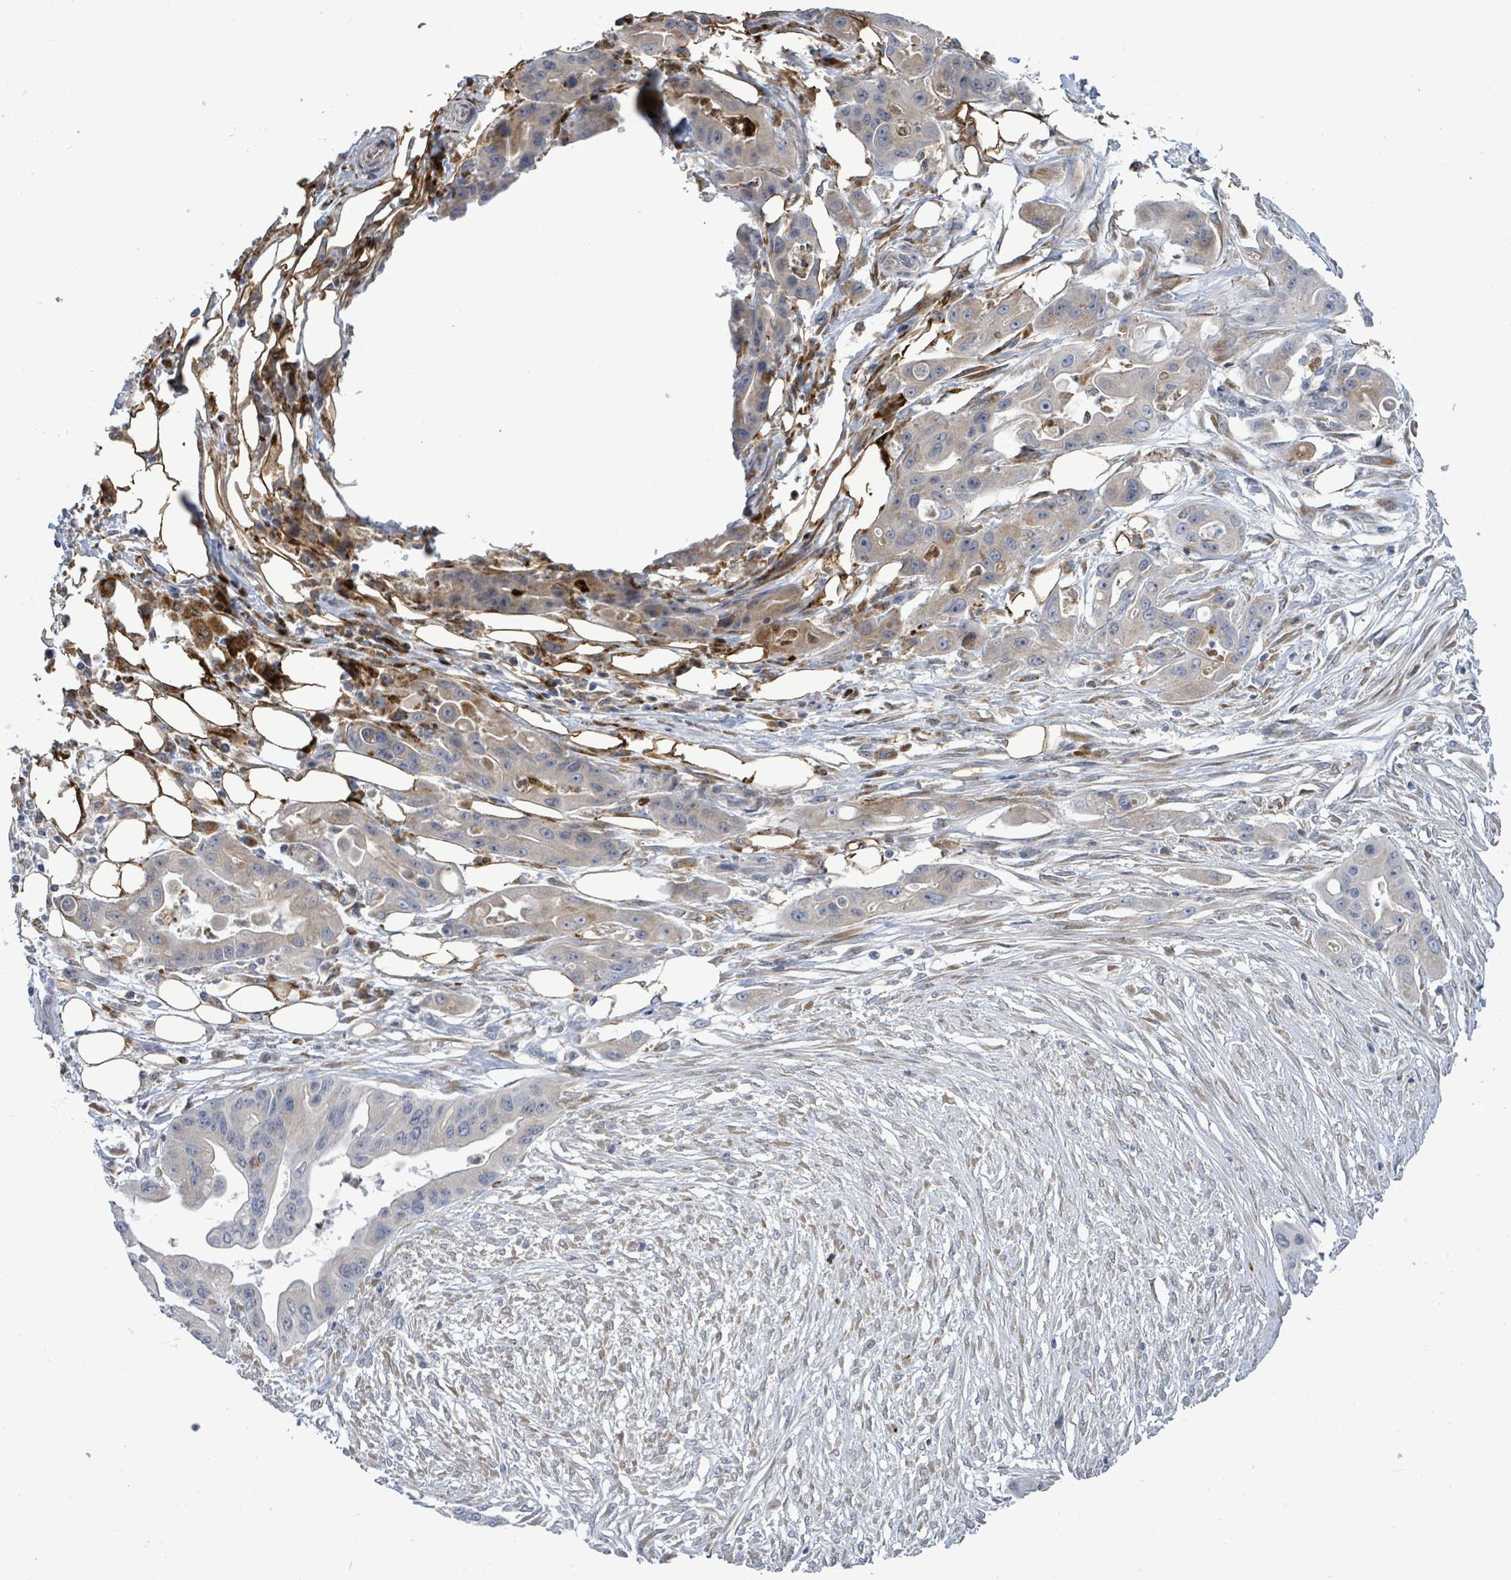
{"staining": {"intensity": "weak", "quantity": "25%-75%", "location": "cytoplasmic/membranous"}, "tissue": "ovarian cancer", "cell_type": "Tumor cells", "image_type": "cancer", "snomed": [{"axis": "morphology", "description": "Cystadenocarcinoma, mucinous, NOS"}, {"axis": "topography", "description": "Ovary"}], "caption": "Ovarian cancer stained for a protein (brown) reveals weak cytoplasmic/membranous positive expression in about 25%-75% of tumor cells.", "gene": "SAR1A", "patient": {"sex": "female", "age": 70}}